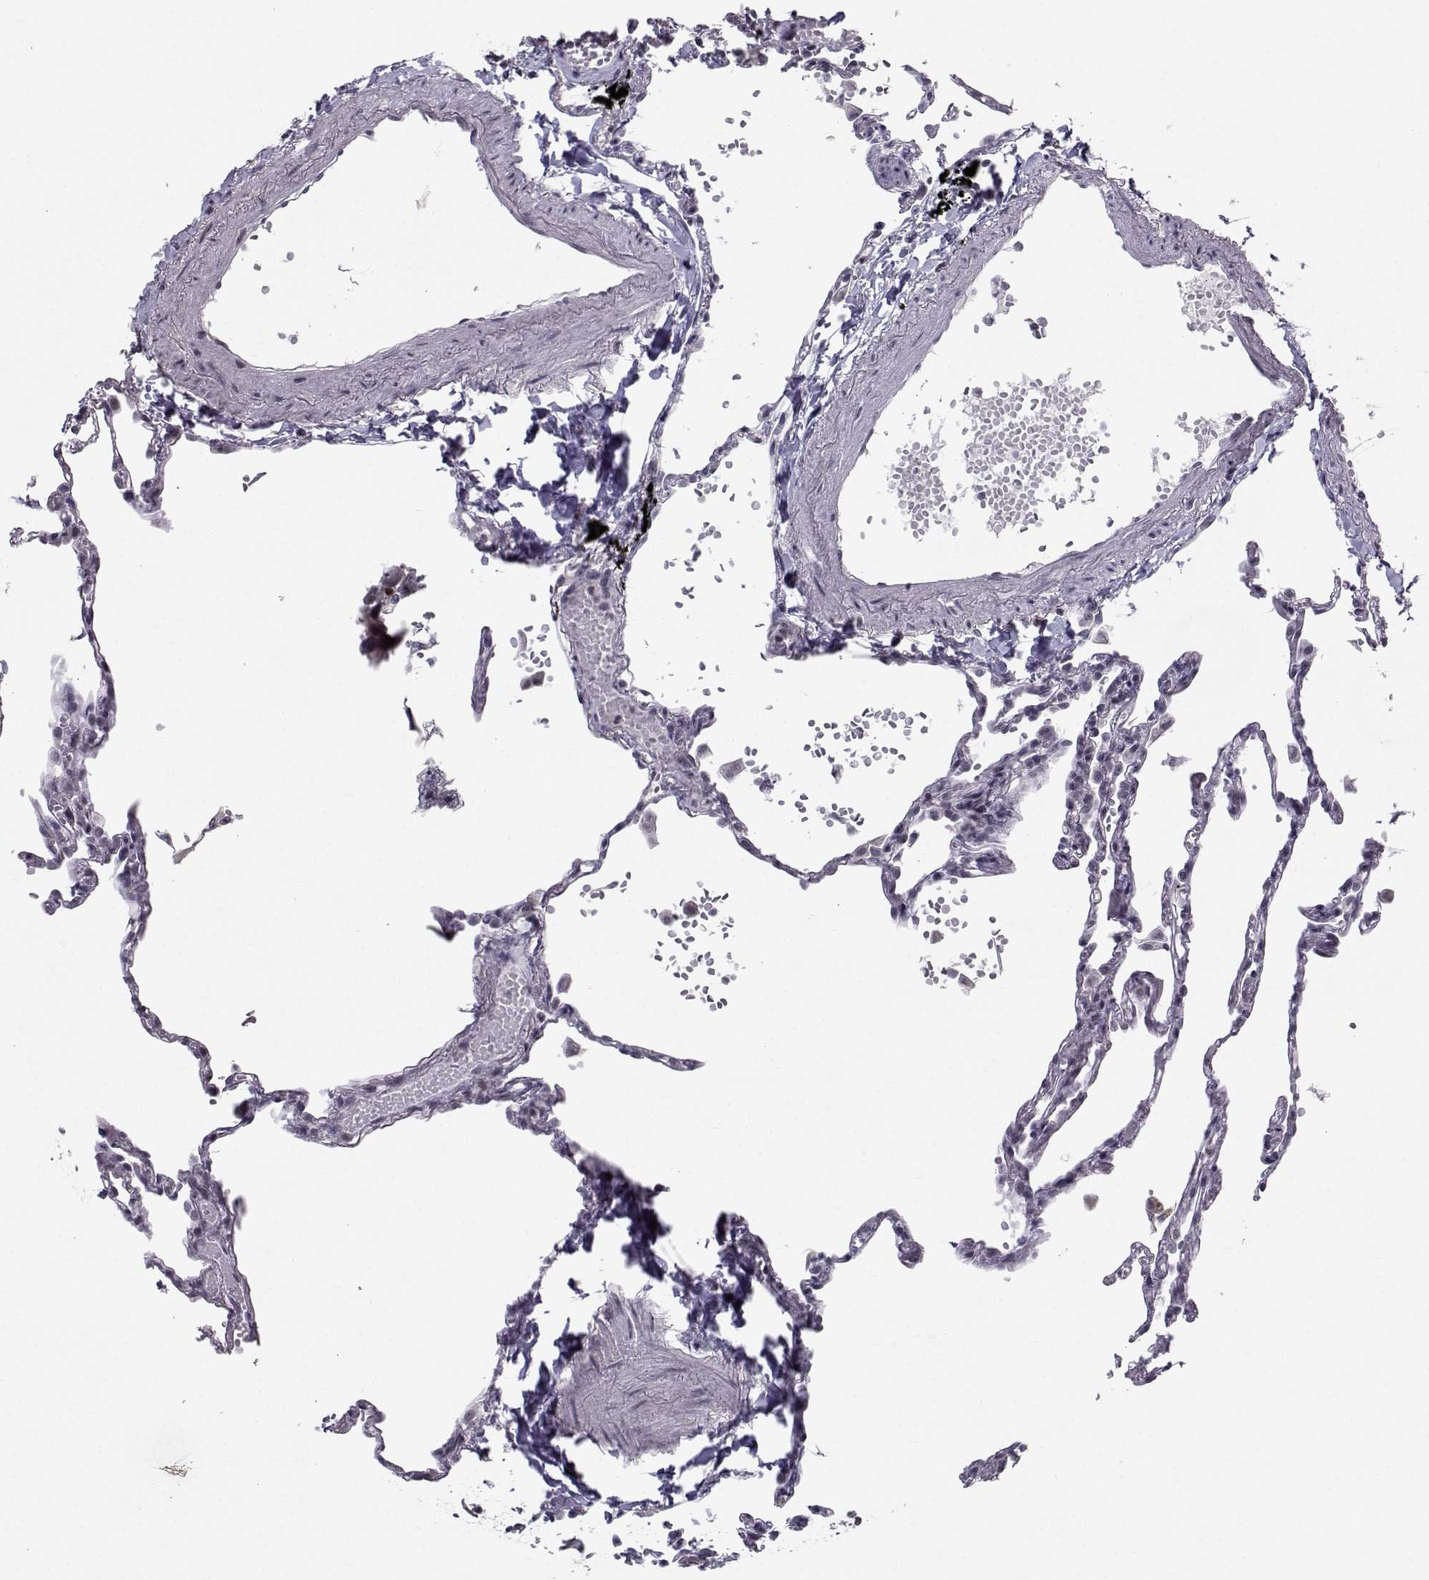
{"staining": {"intensity": "negative", "quantity": "none", "location": "none"}, "tissue": "lung", "cell_type": "Alveolar cells", "image_type": "normal", "snomed": [{"axis": "morphology", "description": "Normal tissue, NOS"}, {"axis": "topography", "description": "Lung"}], "caption": "There is no significant expression in alveolar cells of lung. (DAB (3,3'-diaminobenzidine) immunohistochemistry, high magnification).", "gene": "MARCHF4", "patient": {"sex": "male", "age": 78}}